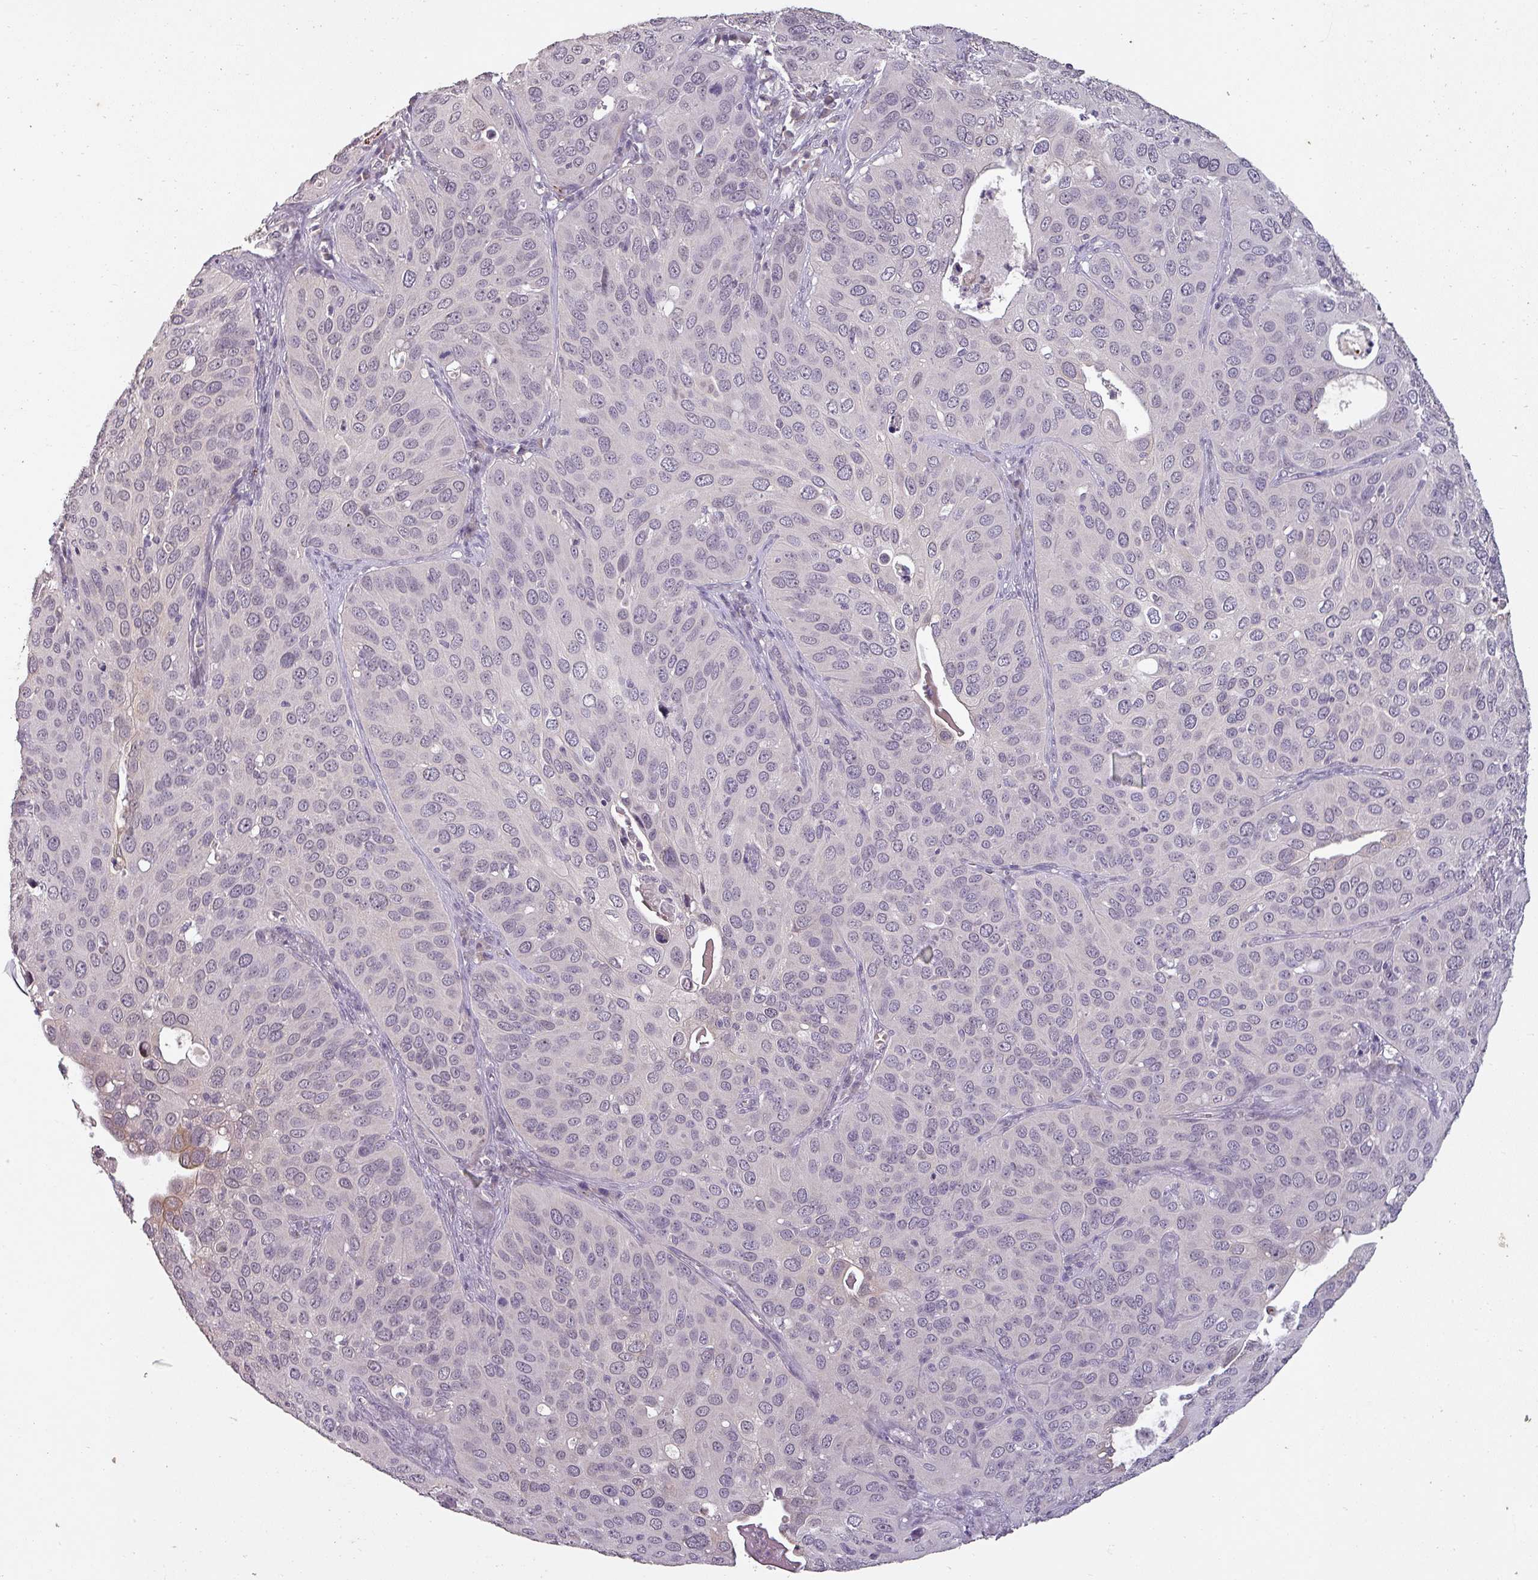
{"staining": {"intensity": "negative", "quantity": "none", "location": "none"}, "tissue": "cervical cancer", "cell_type": "Tumor cells", "image_type": "cancer", "snomed": [{"axis": "morphology", "description": "Squamous cell carcinoma, NOS"}, {"axis": "topography", "description": "Cervix"}], "caption": "Squamous cell carcinoma (cervical) stained for a protein using immunohistochemistry exhibits no staining tumor cells.", "gene": "LYPLA1", "patient": {"sex": "female", "age": 36}}